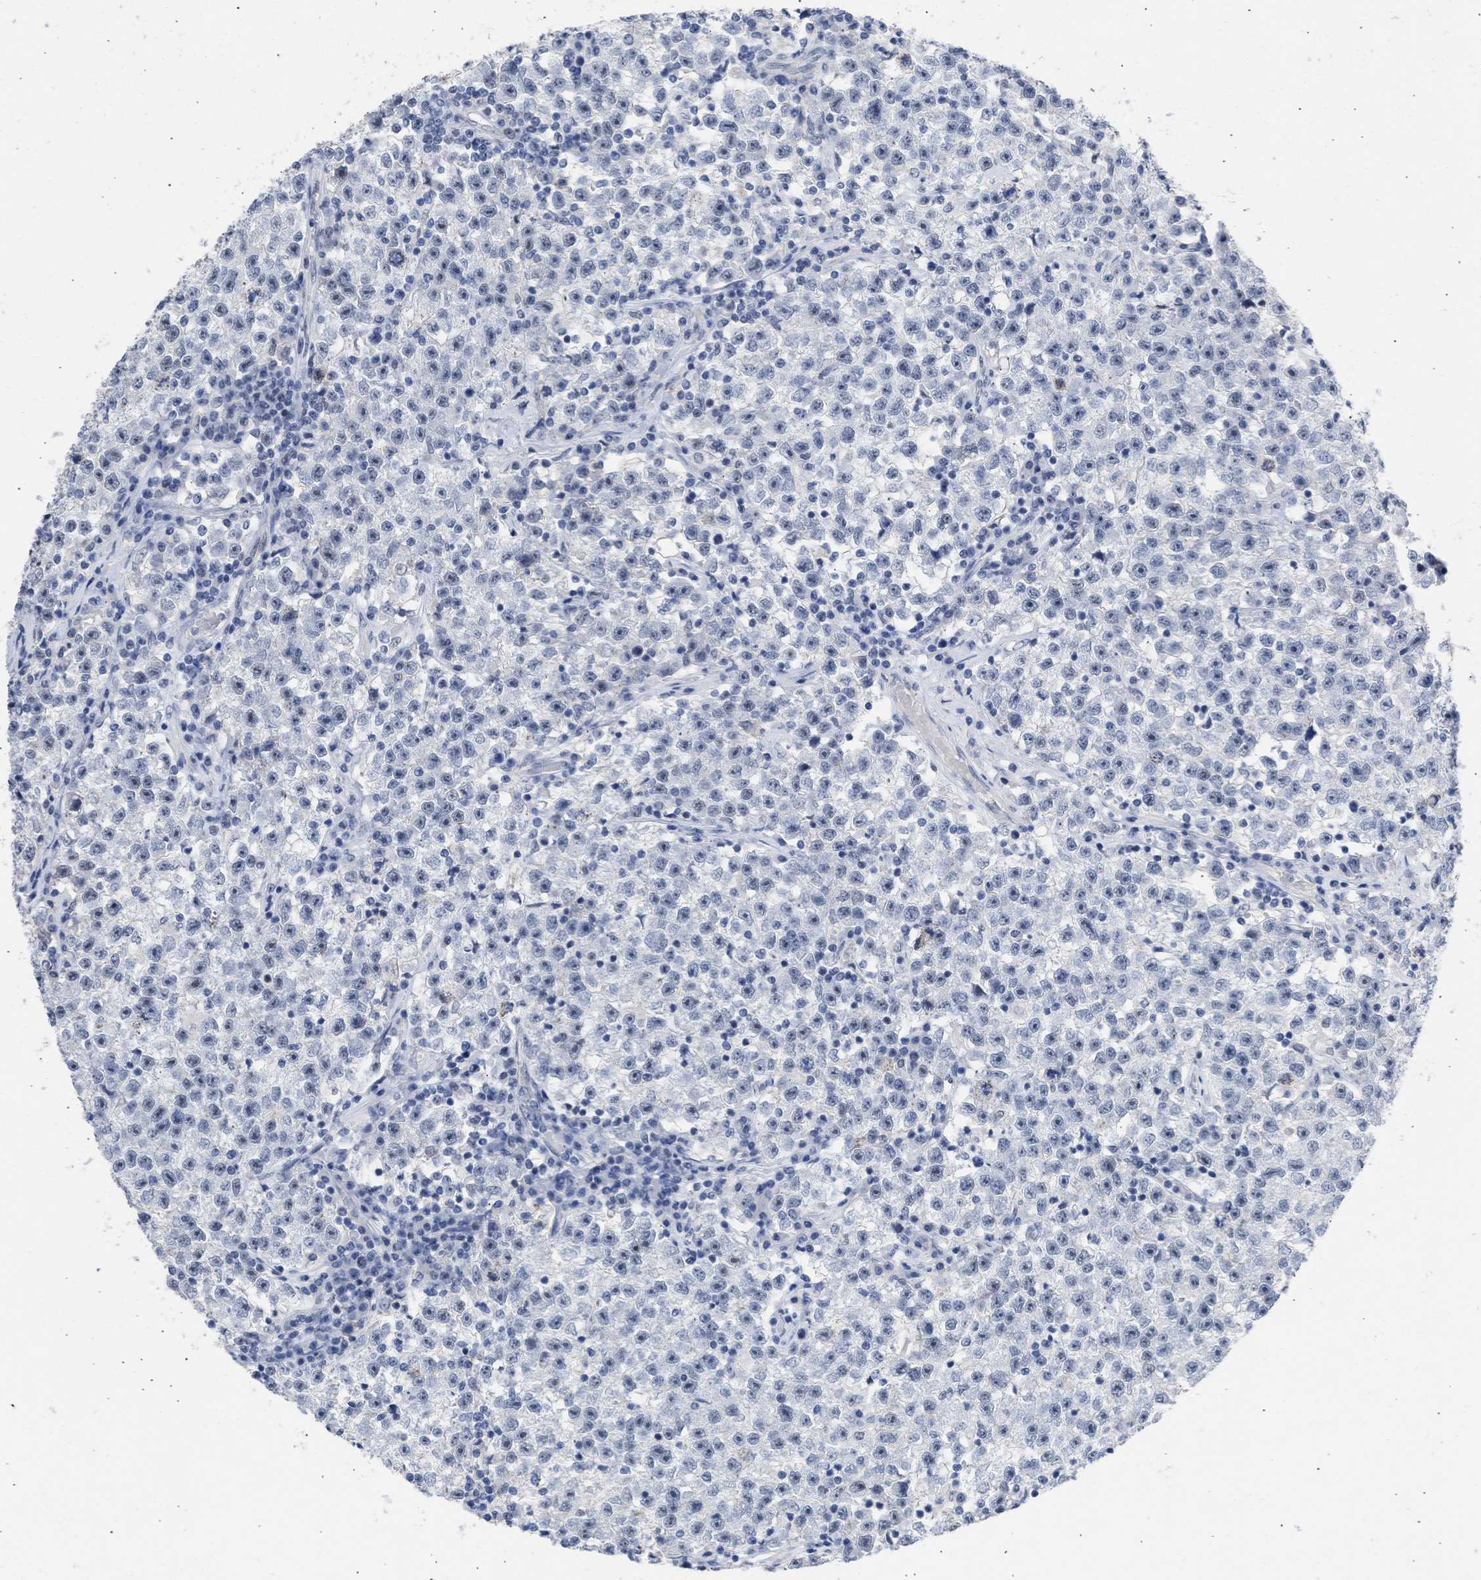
{"staining": {"intensity": "negative", "quantity": "none", "location": "none"}, "tissue": "testis cancer", "cell_type": "Tumor cells", "image_type": "cancer", "snomed": [{"axis": "morphology", "description": "Seminoma, NOS"}, {"axis": "topography", "description": "Testis"}], "caption": "The image demonstrates no significant expression in tumor cells of testis seminoma.", "gene": "DDX41", "patient": {"sex": "male", "age": 22}}